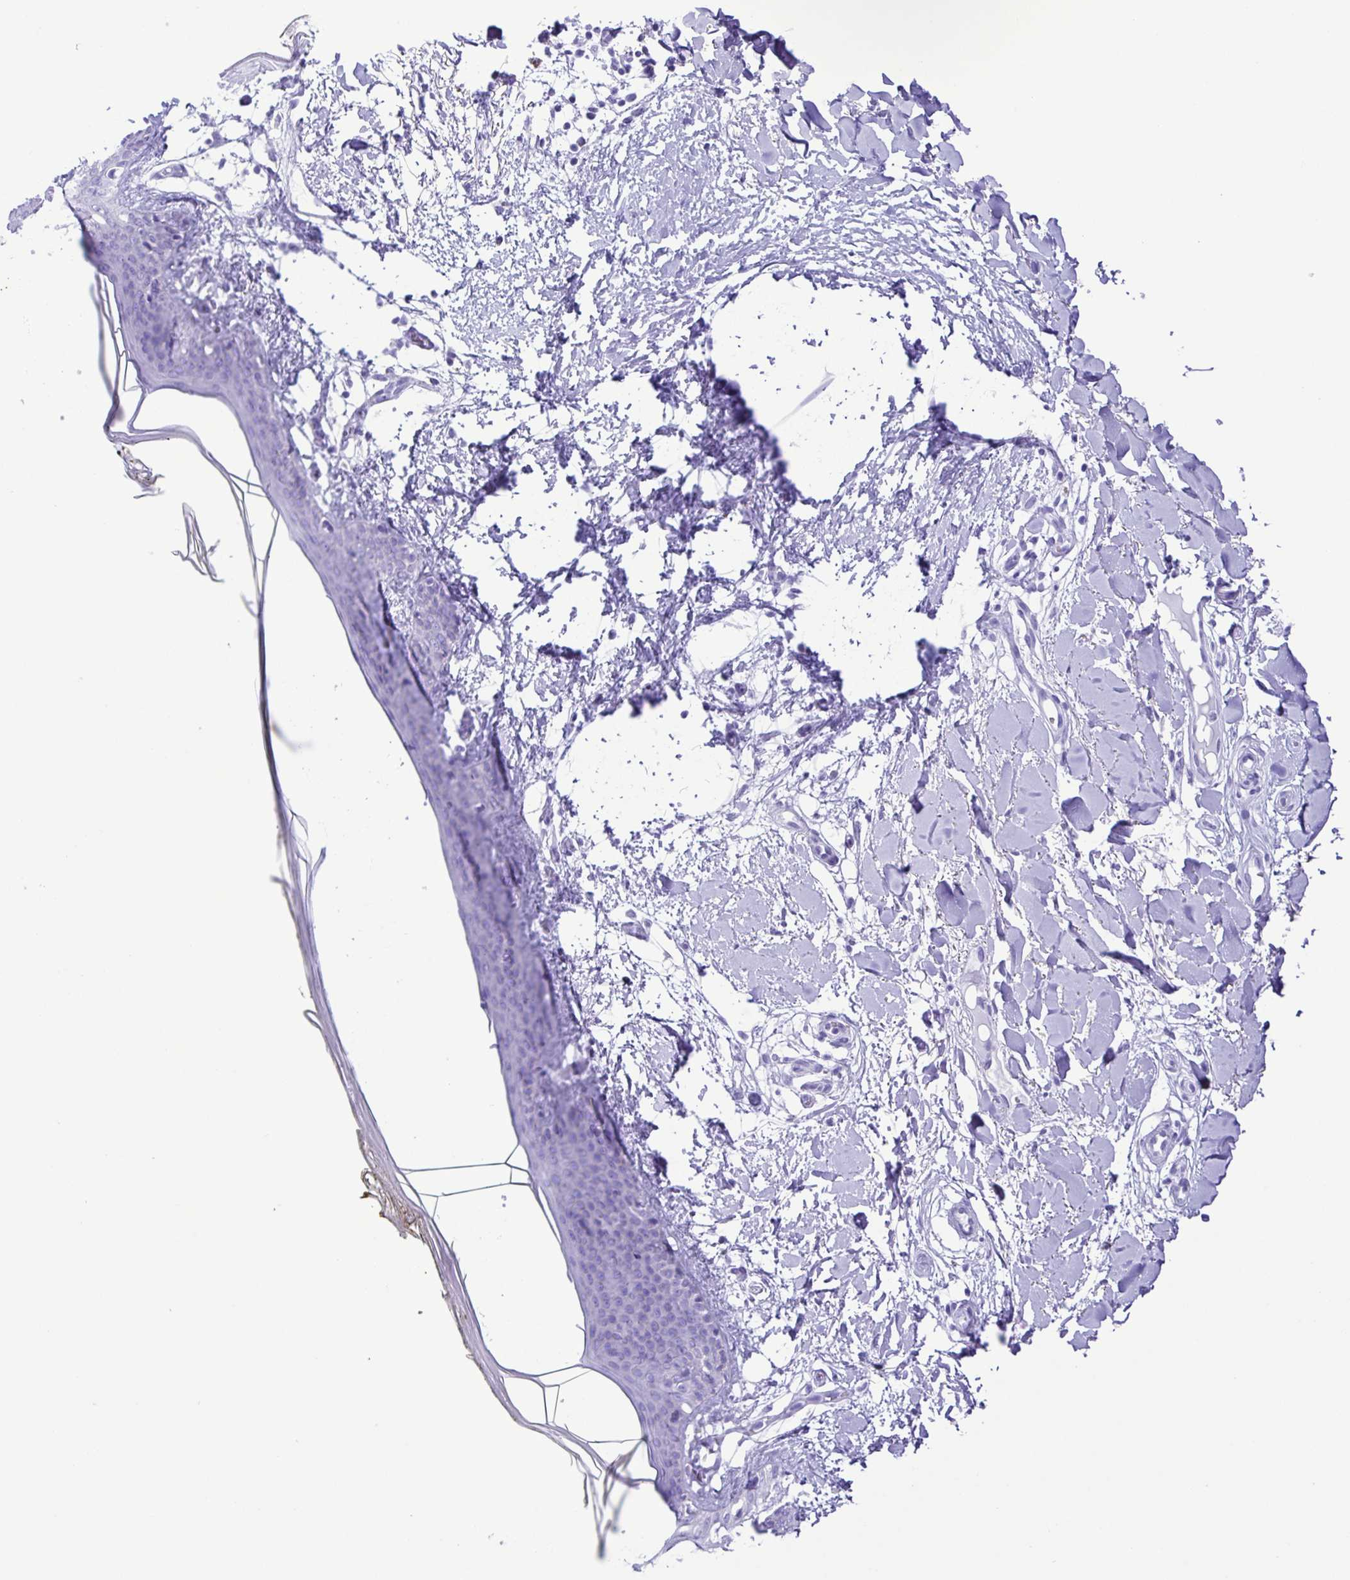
{"staining": {"intensity": "negative", "quantity": "none", "location": "none"}, "tissue": "skin", "cell_type": "Fibroblasts", "image_type": "normal", "snomed": [{"axis": "morphology", "description": "Normal tissue, NOS"}, {"axis": "topography", "description": "Skin"}], "caption": "A high-resolution micrograph shows immunohistochemistry staining of unremarkable skin, which displays no significant positivity in fibroblasts.", "gene": "ERP27", "patient": {"sex": "female", "age": 34}}